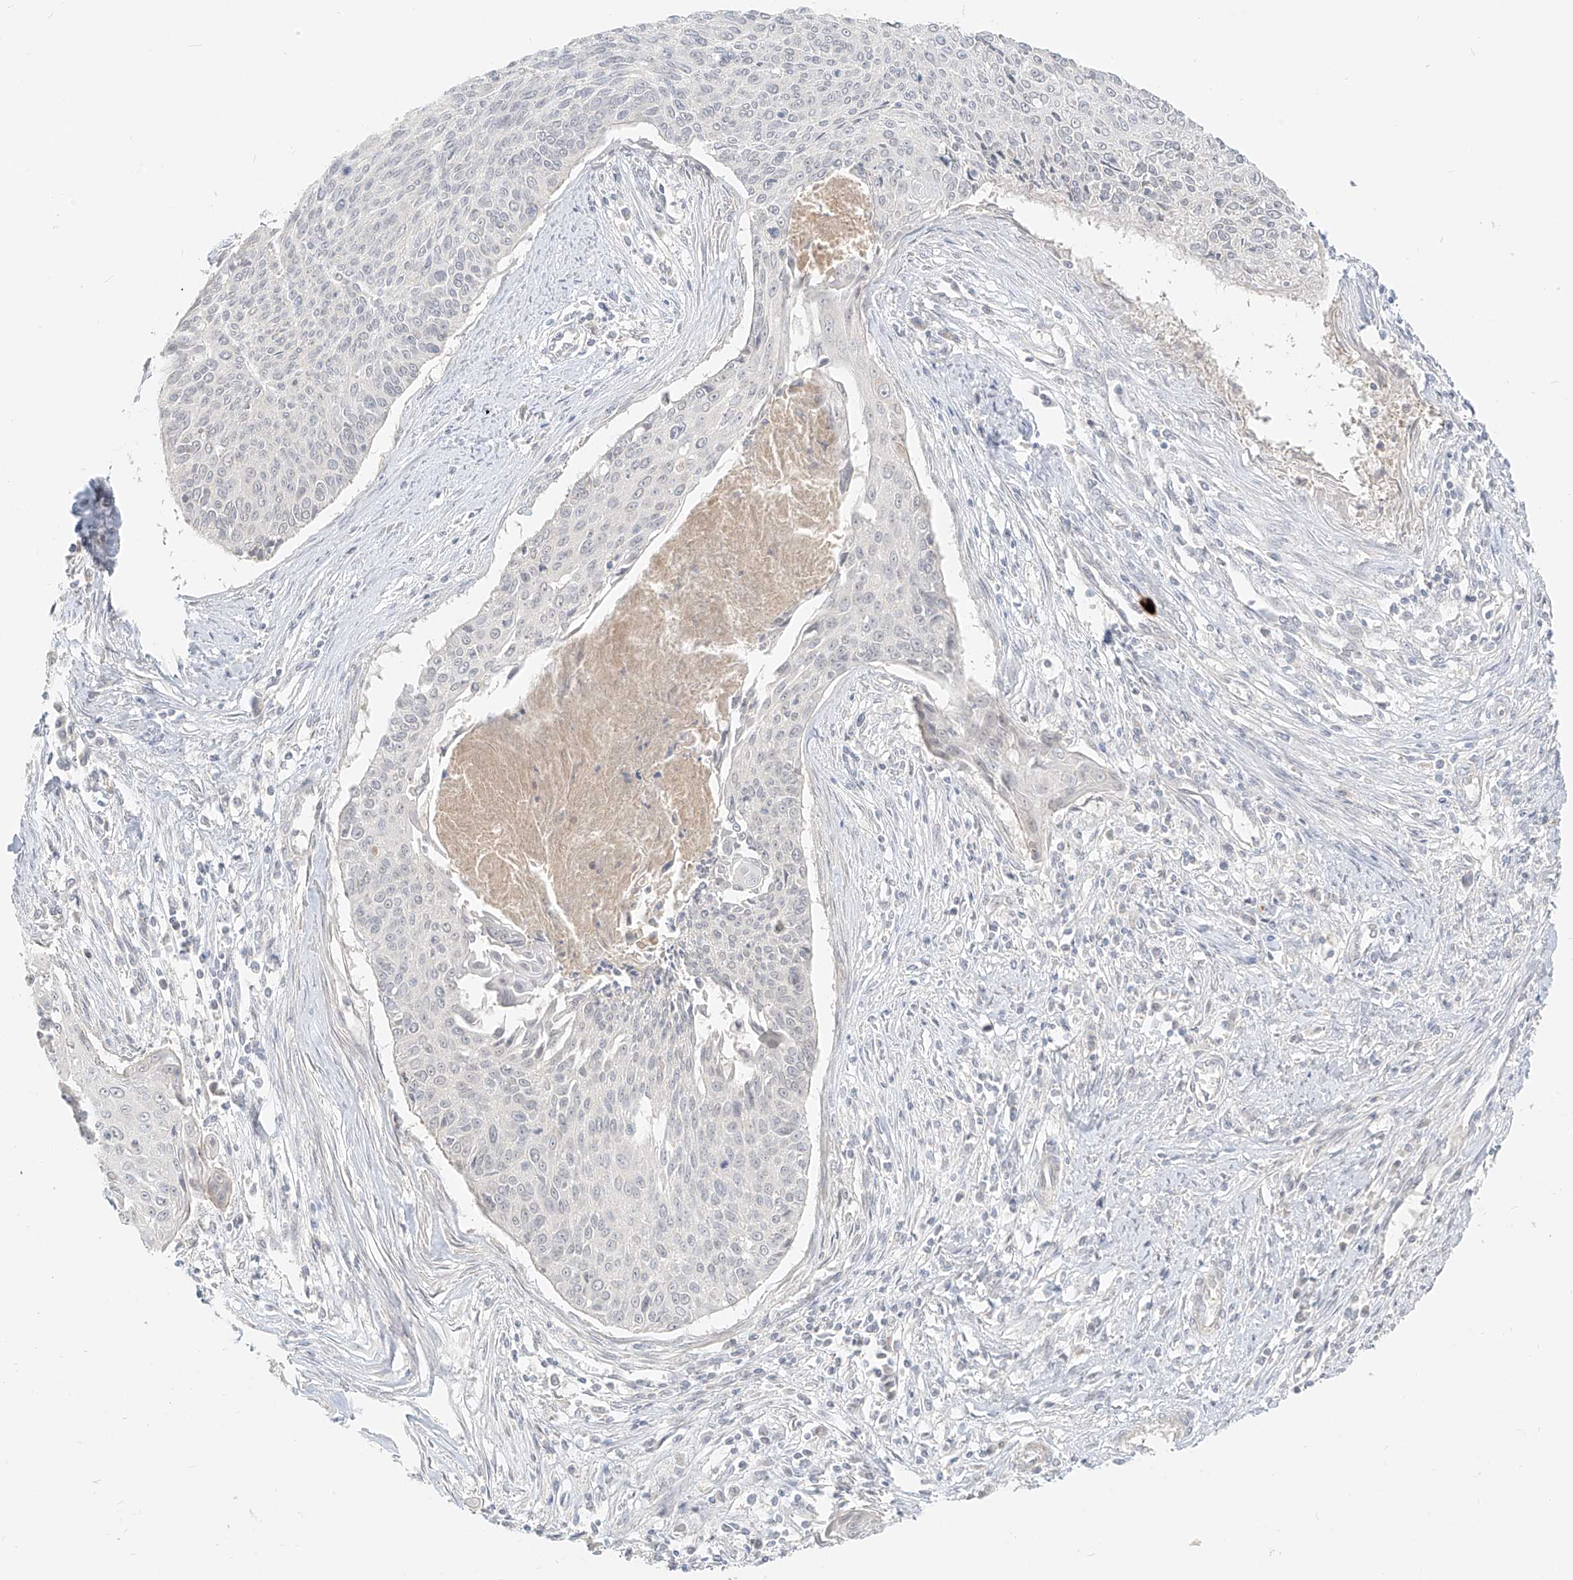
{"staining": {"intensity": "negative", "quantity": "none", "location": "none"}, "tissue": "cervical cancer", "cell_type": "Tumor cells", "image_type": "cancer", "snomed": [{"axis": "morphology", "description": "Squamous cell carcinoma, NOS"}, {"axis": "topography", "description": "Cervix"}], "caption": "An immunohistochemistry histopathology image of cervical cancer (squamous cell carcinoma) is shown. There is no staining in tumor cells of cervical cancer (squamous cell carcinoma).", "gene": "LIPT1", "patient": {"sex": "female", "age": 55}}